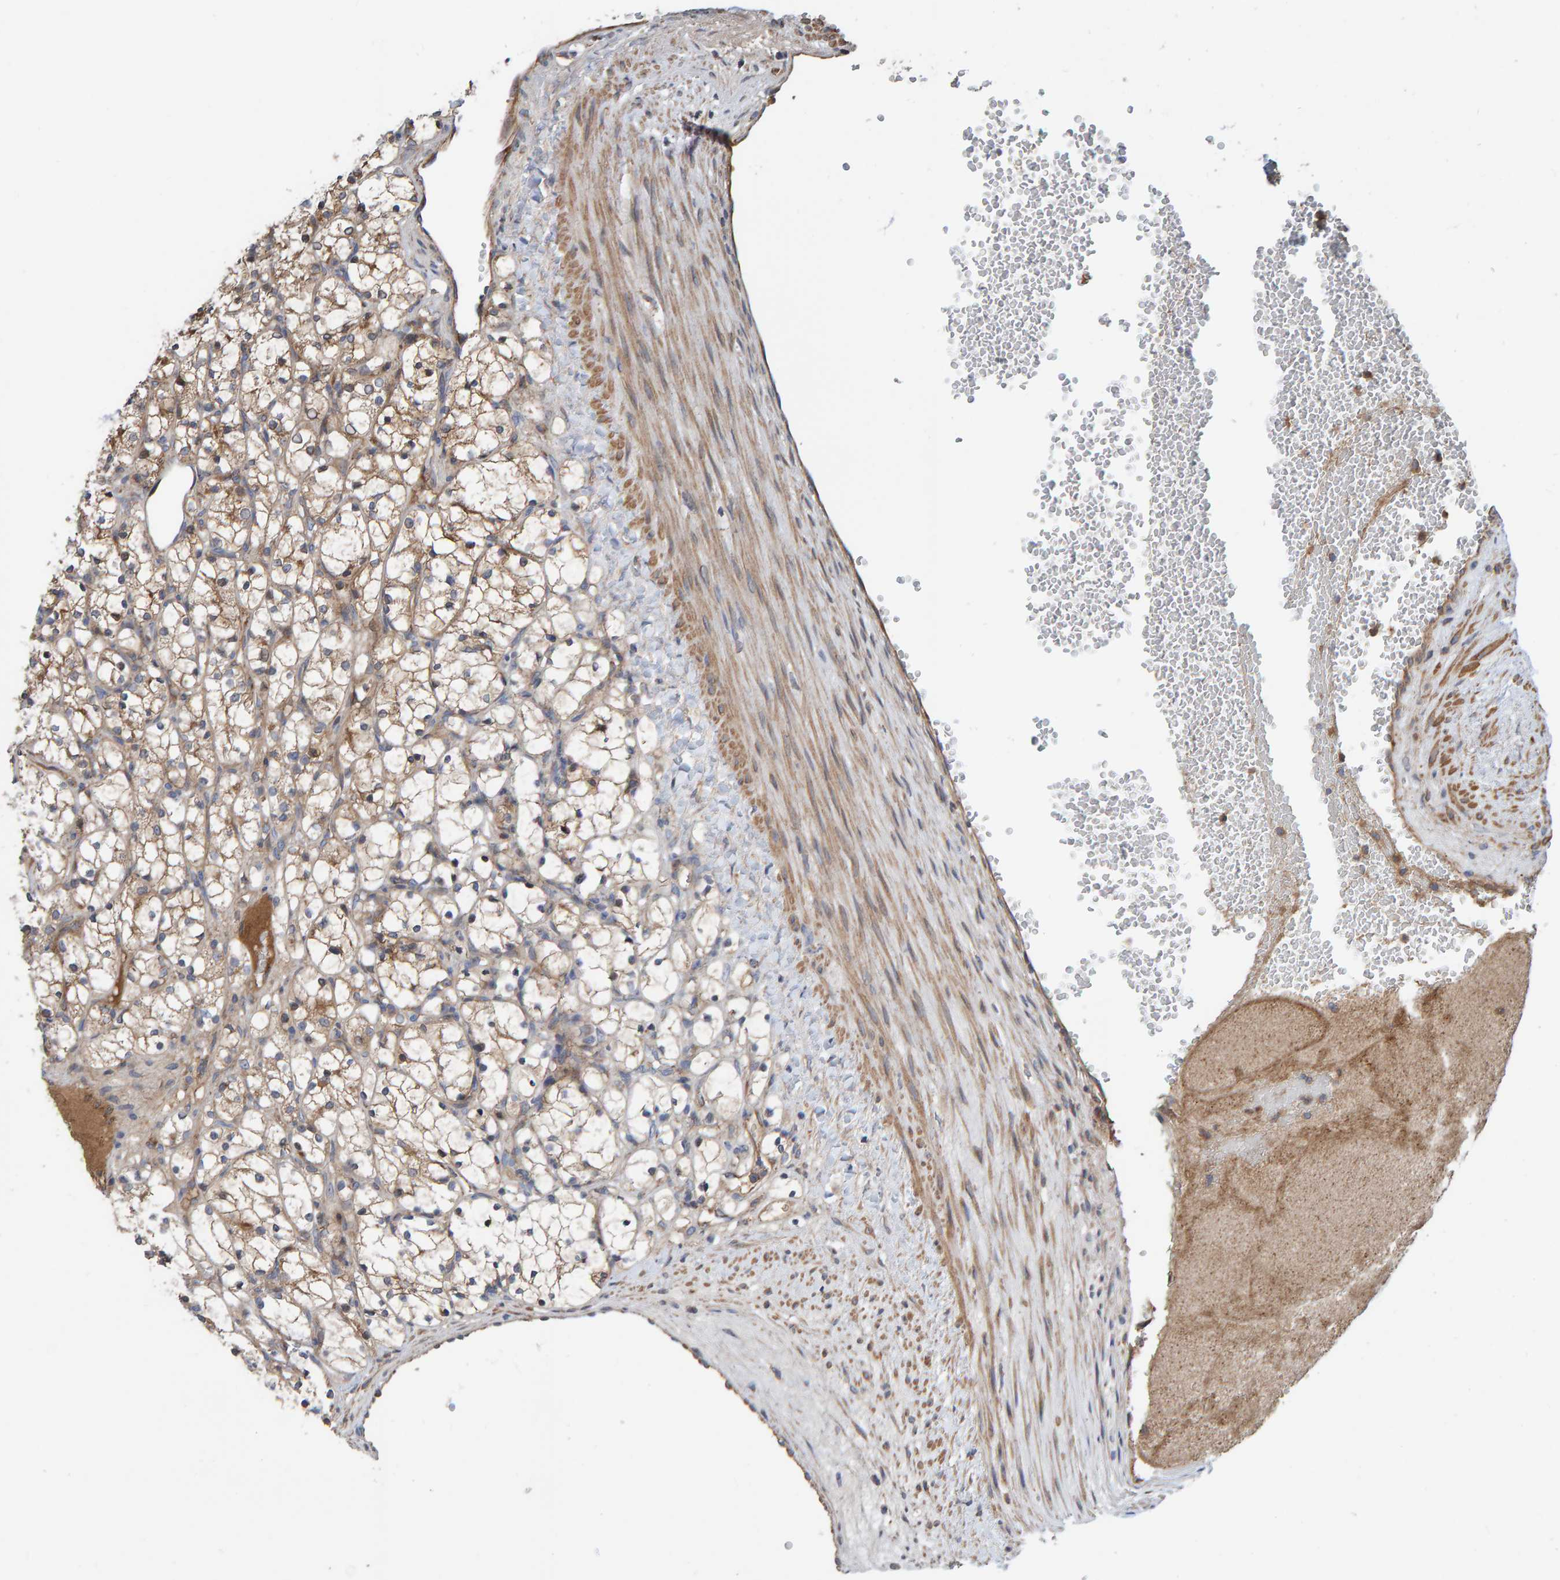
{"staining": {"intensity": "weak", "quantity": ">75%", "location": "cytoplasmic/membranous"}, "tissue": "renal cancer", "cell_type": "Tumor cells", "image_type": "cancer", "snomed": [{"axis": "morphology", "description": "Adenocarcinoma, NOS"}, {"axis": "topography", "description": "Kidney"}], "caption": "The immunohistochemical stain labels weak cytoplasmic/membranous positivity in tumor cells of adenocarcinoma (renal) tissue.", "gene": "KIAA0753", "patient": {"sex": "female", "age": 69}}